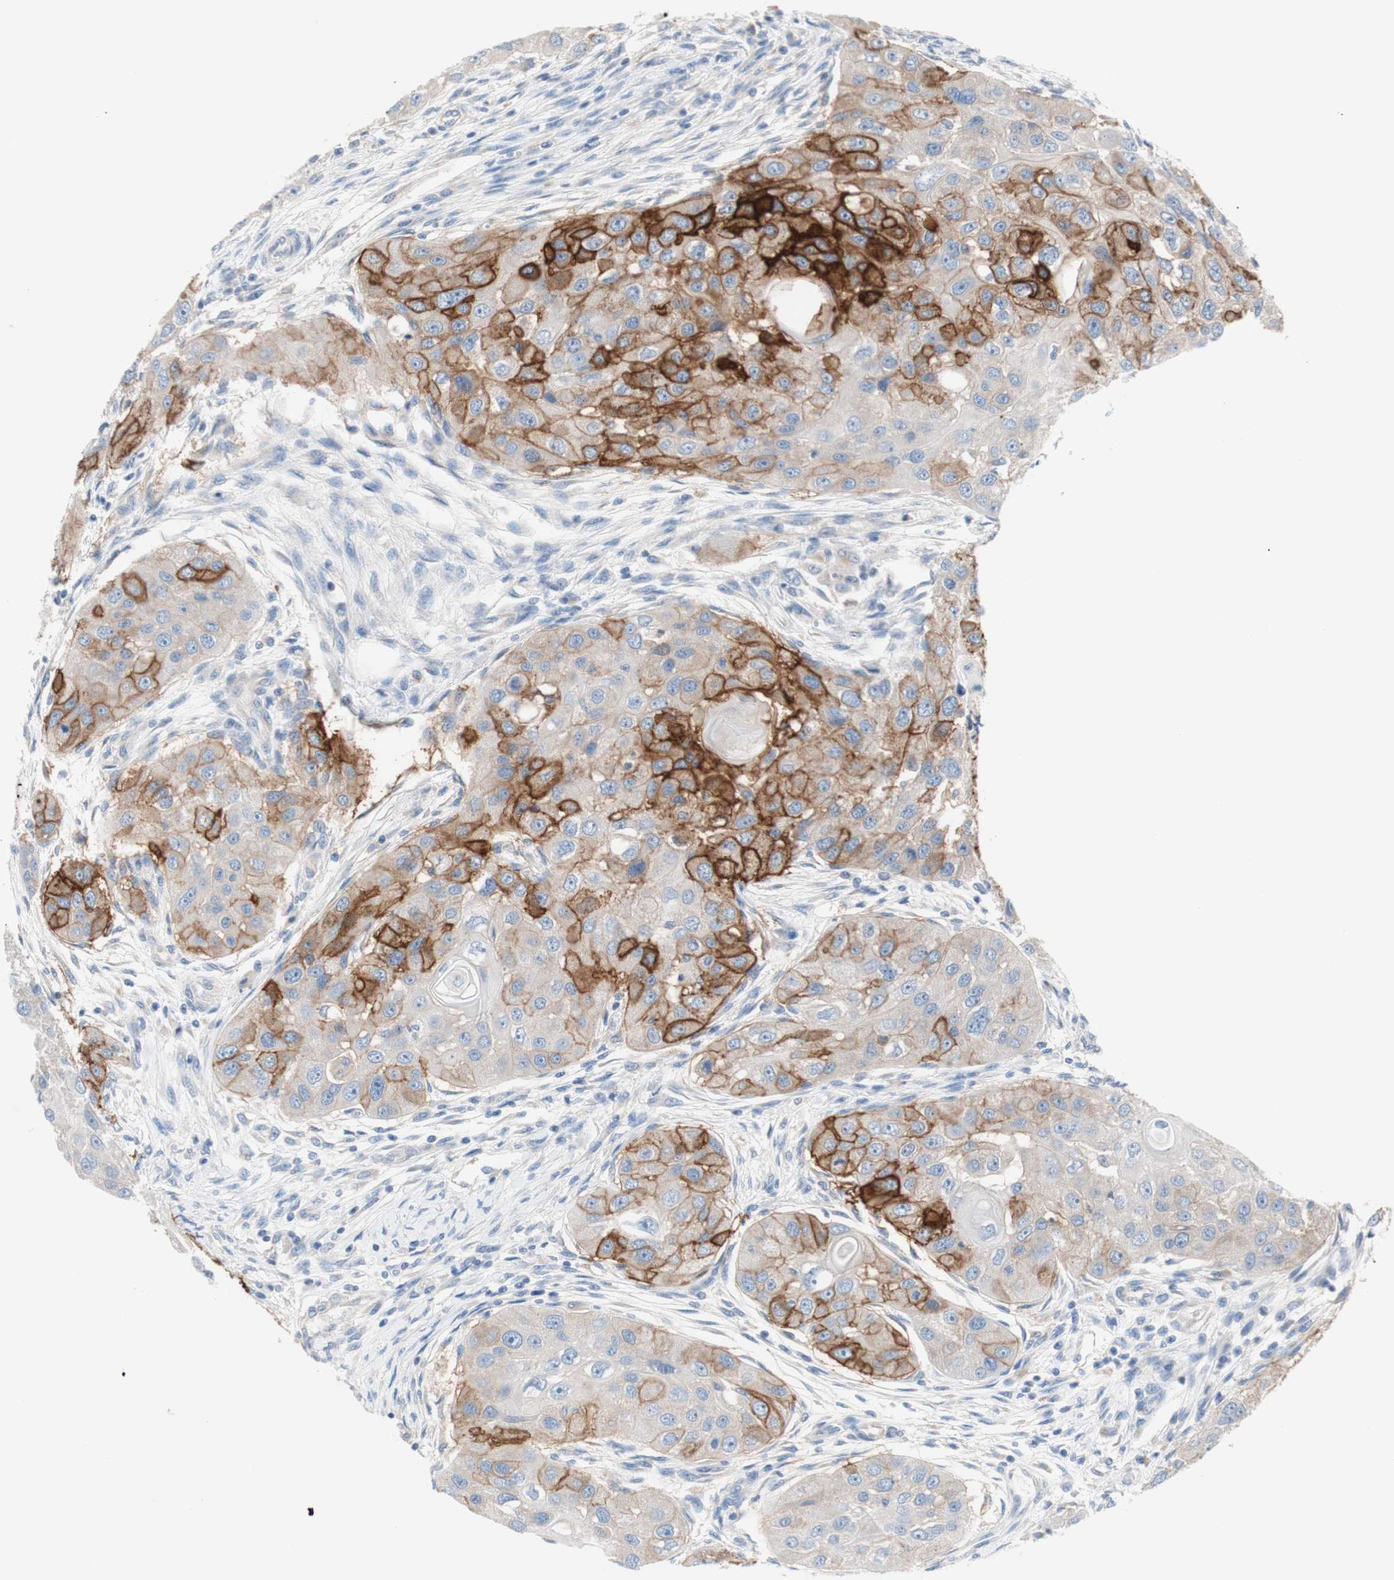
{"staining": {"intensity": "strong", "quantity": "25%-75%", "location": "cytoplasmic/membranous"}, "tissue": "head and neck cancer", "cell_type": "Tumor cells", "image_type": "cancer", "snomed": [{"axis": "morphology", "description": "Normal tissue, NOS"}, {"axis": "morphology", "description": "Squamous cell carcinoma, NOS"}, {"axis": "topography", "description": "Skeletal muscle"}, {"axis": "topography", "description": "Head-Neck"}], "caption": "Protein staining of head and neck cancer tissue displays strong cytoplasmic/membranous staining in about 25%-75% of tumor cells.", "gene": "F3", "patient": {"sex": "male", "age": 51}}